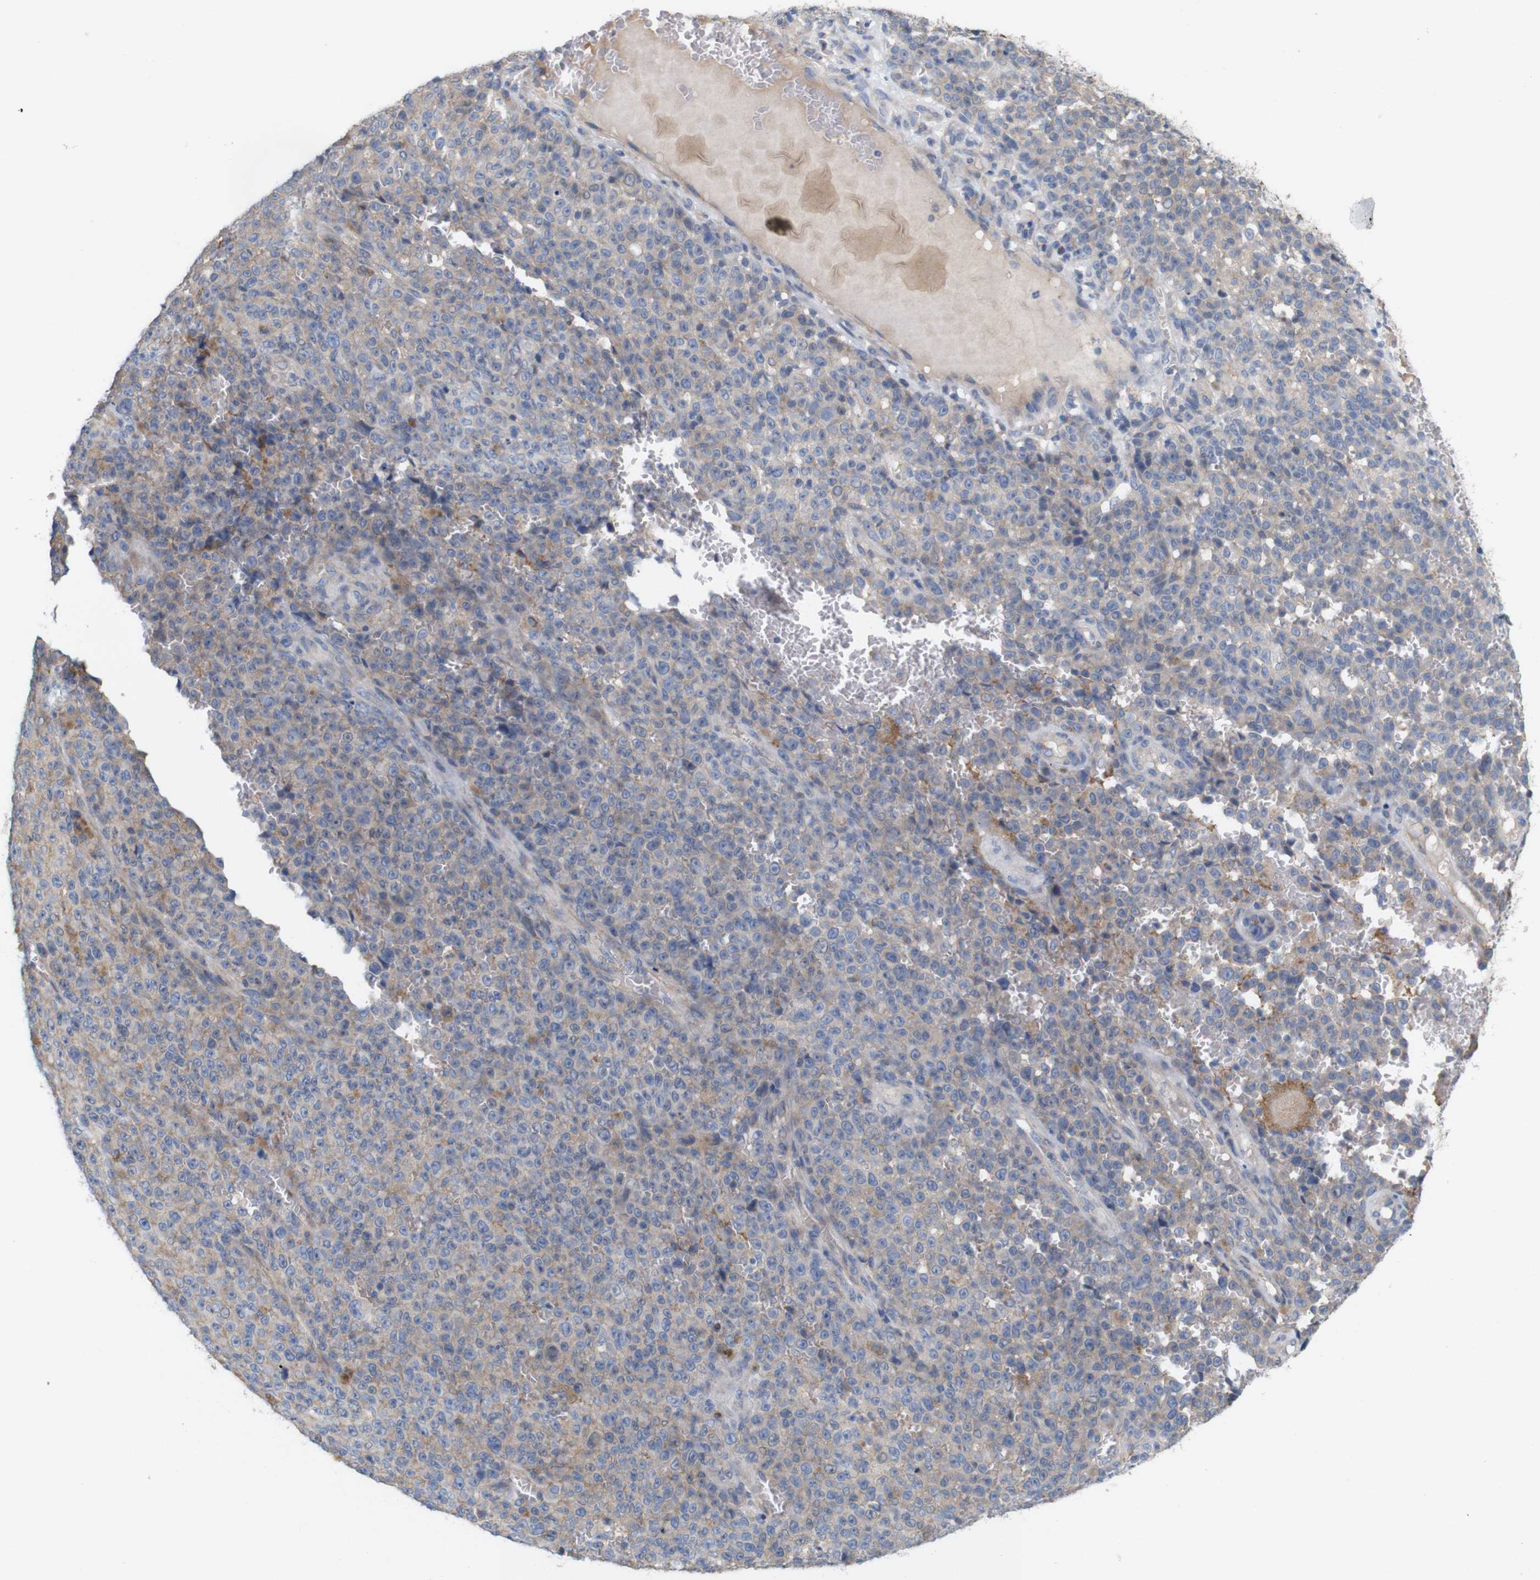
{"staining": {"intensity": "negative", "quantity": "none", "location": "none"}, "tissue": "melanoma", "cell_type": "Tumor cells", "image_type": "cancer", "snomed": [{"axis": "morphology", "description": "Malignant melanoma, NOS"}, {"axis": "topography", "description": "Skin"}], "caption": "The photomicrograph demonstrates no staining of tumor cells in malignant melanoma. Nuclei are stained in blue.", "gene": "MYEOV", "patient": {"sex": "female", "age": 82}}